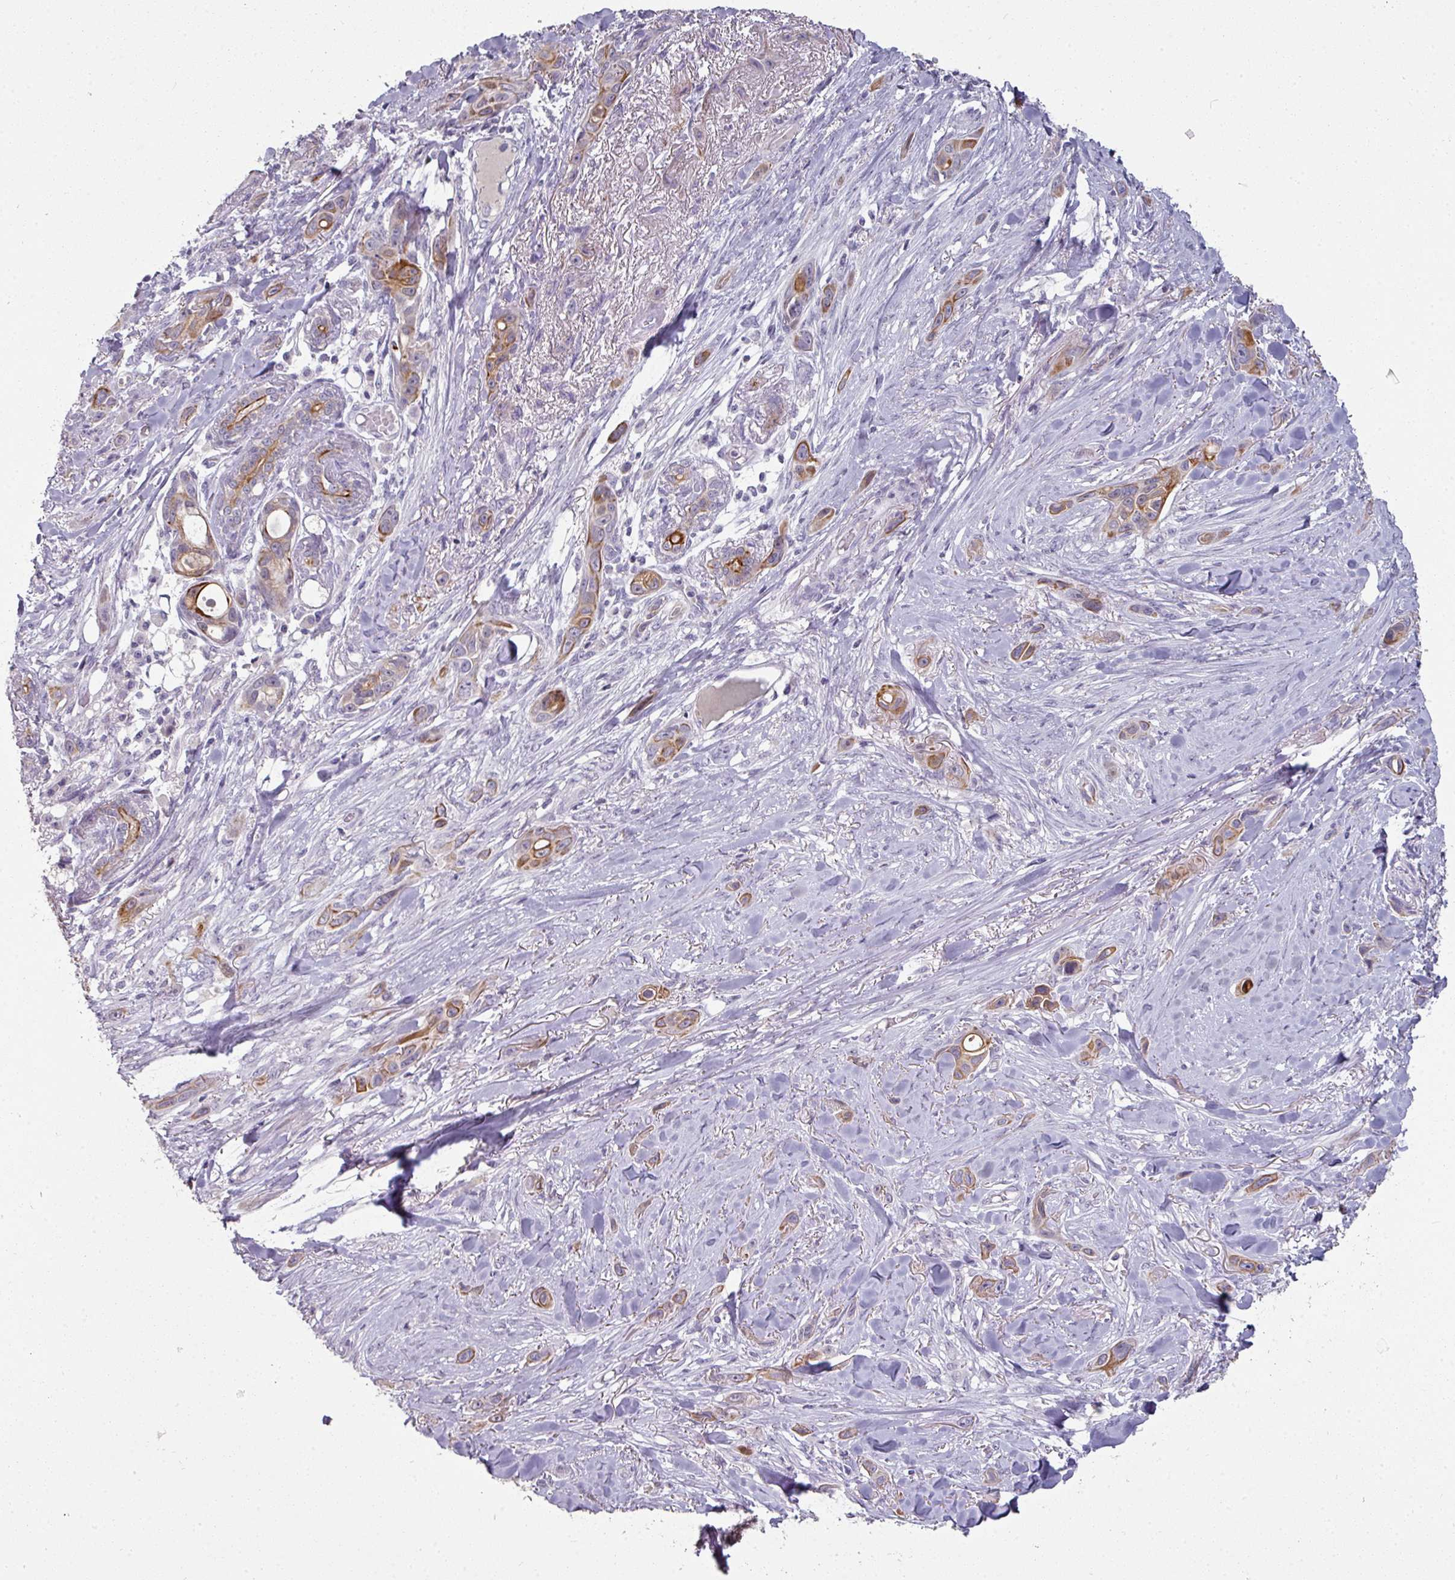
{"staining": {"intensity": "strong", "quantity": "<25%", "location": "cytoplasmic/membranous"}, "tissue": "skin cancer", "cell_type": "Tumor cells", "image_type": "cancer", "snomed": [{"axis": "morphology", "description": "Squamous cell carcinoma, NOS"}, {"axis": "topography", "description": "Skin"}], "caption": "Protein expression analysis of human skin squamous cell carcinoma reveals strong cytoplasmic/membranous expression in about <25% of tumor cells.", "gene": "GTF2H3", "patient": {"sex": "female", "age": 69}}